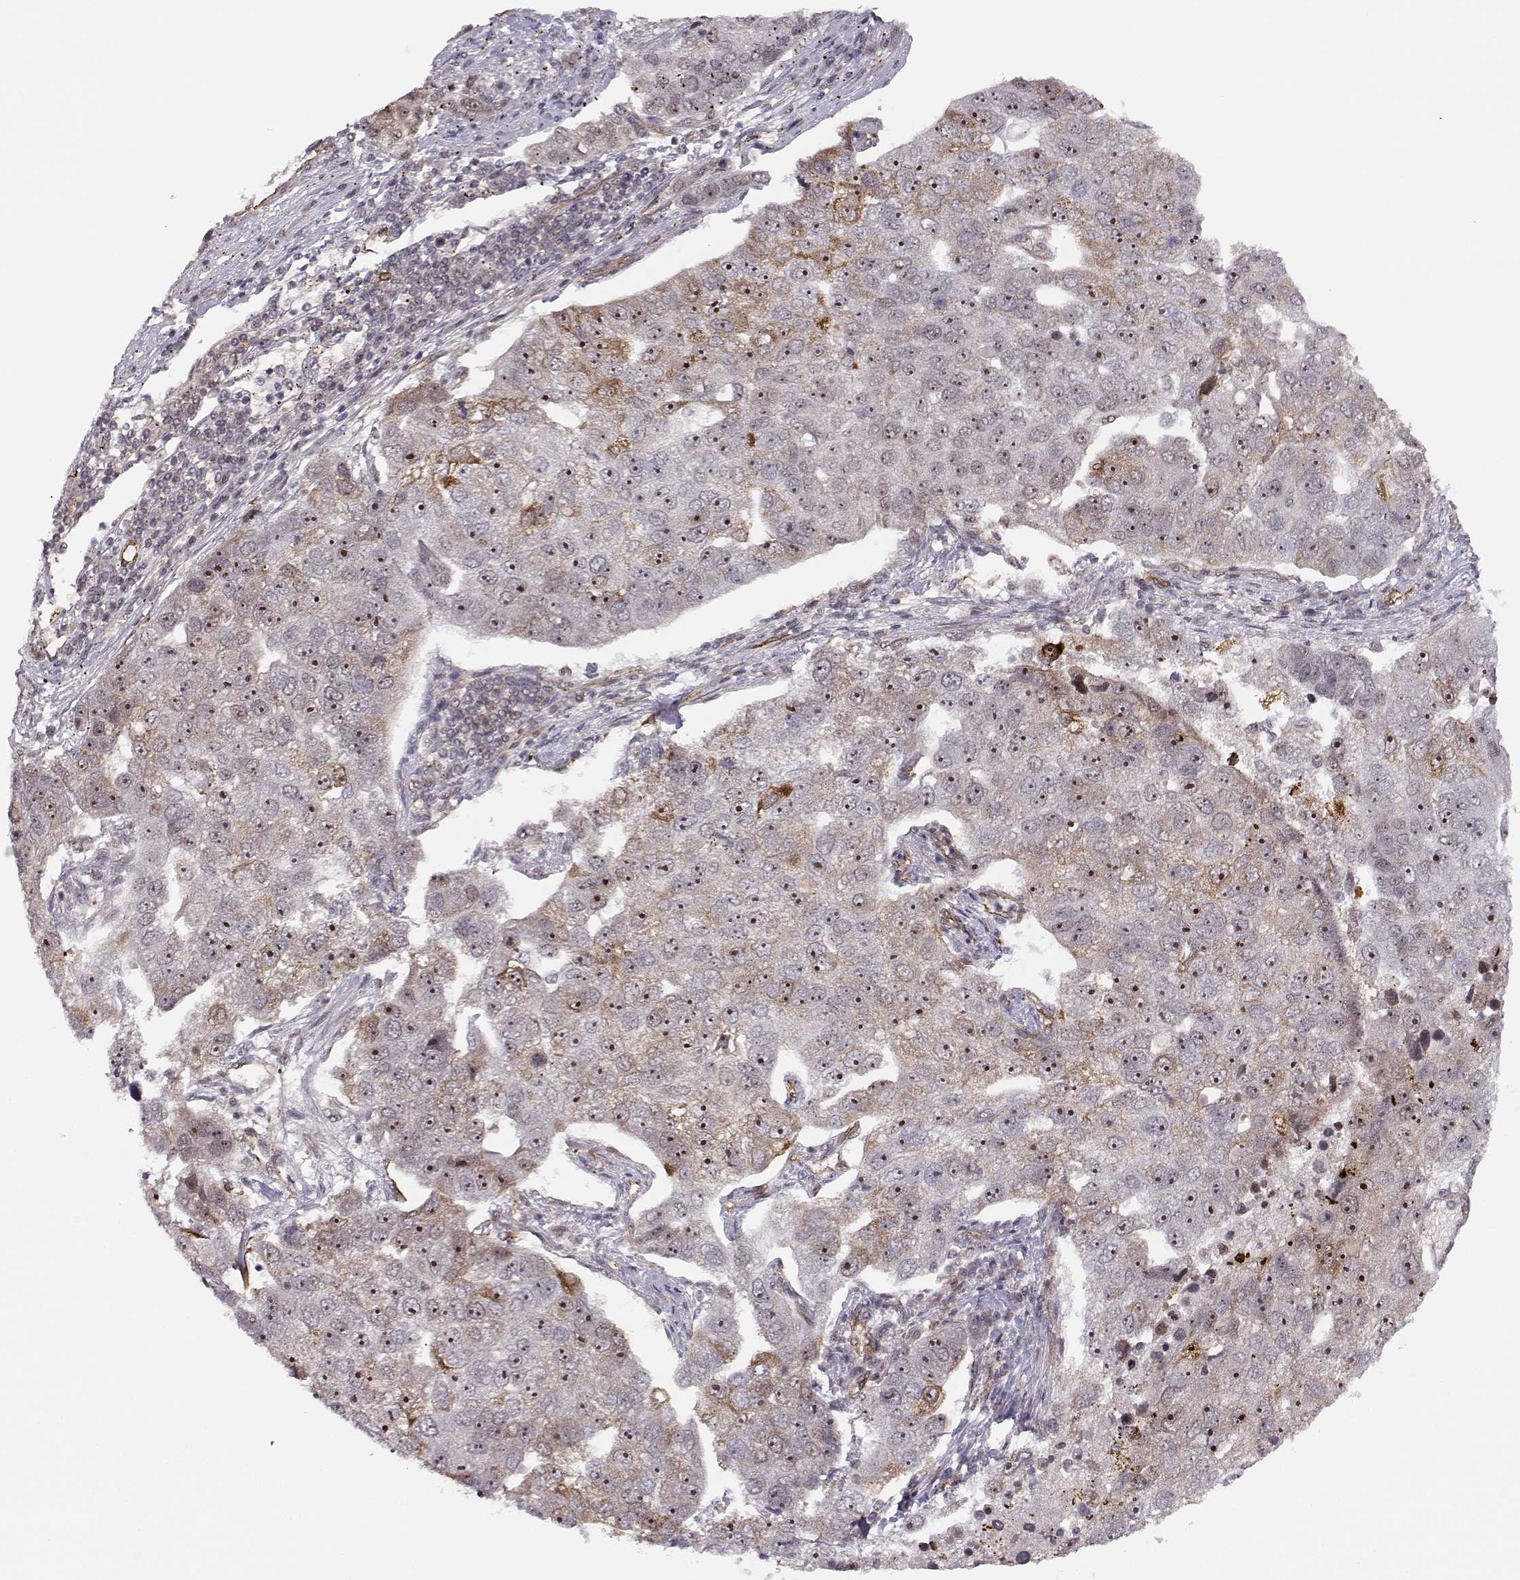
{"staining": {"intensity": "strong", "quantity": "25%-75%", "location": "nuclear"}, "tissue": "pancreatic cancer", "cell_type": "Tumor cells", "image_type": "cancer", "snomed": [{"axis": "morphology", "description": "Adenocarcinoma, NOS"}, {"axis": "topography", "description": "Pancreas"}], "caption": "The image displays a brown stain indicating the presence of a protein in the nuclear of tumor cells in pancreatic cancer.", "gene": "CIR1", "patient": {"sex": "female", "age": 61}}